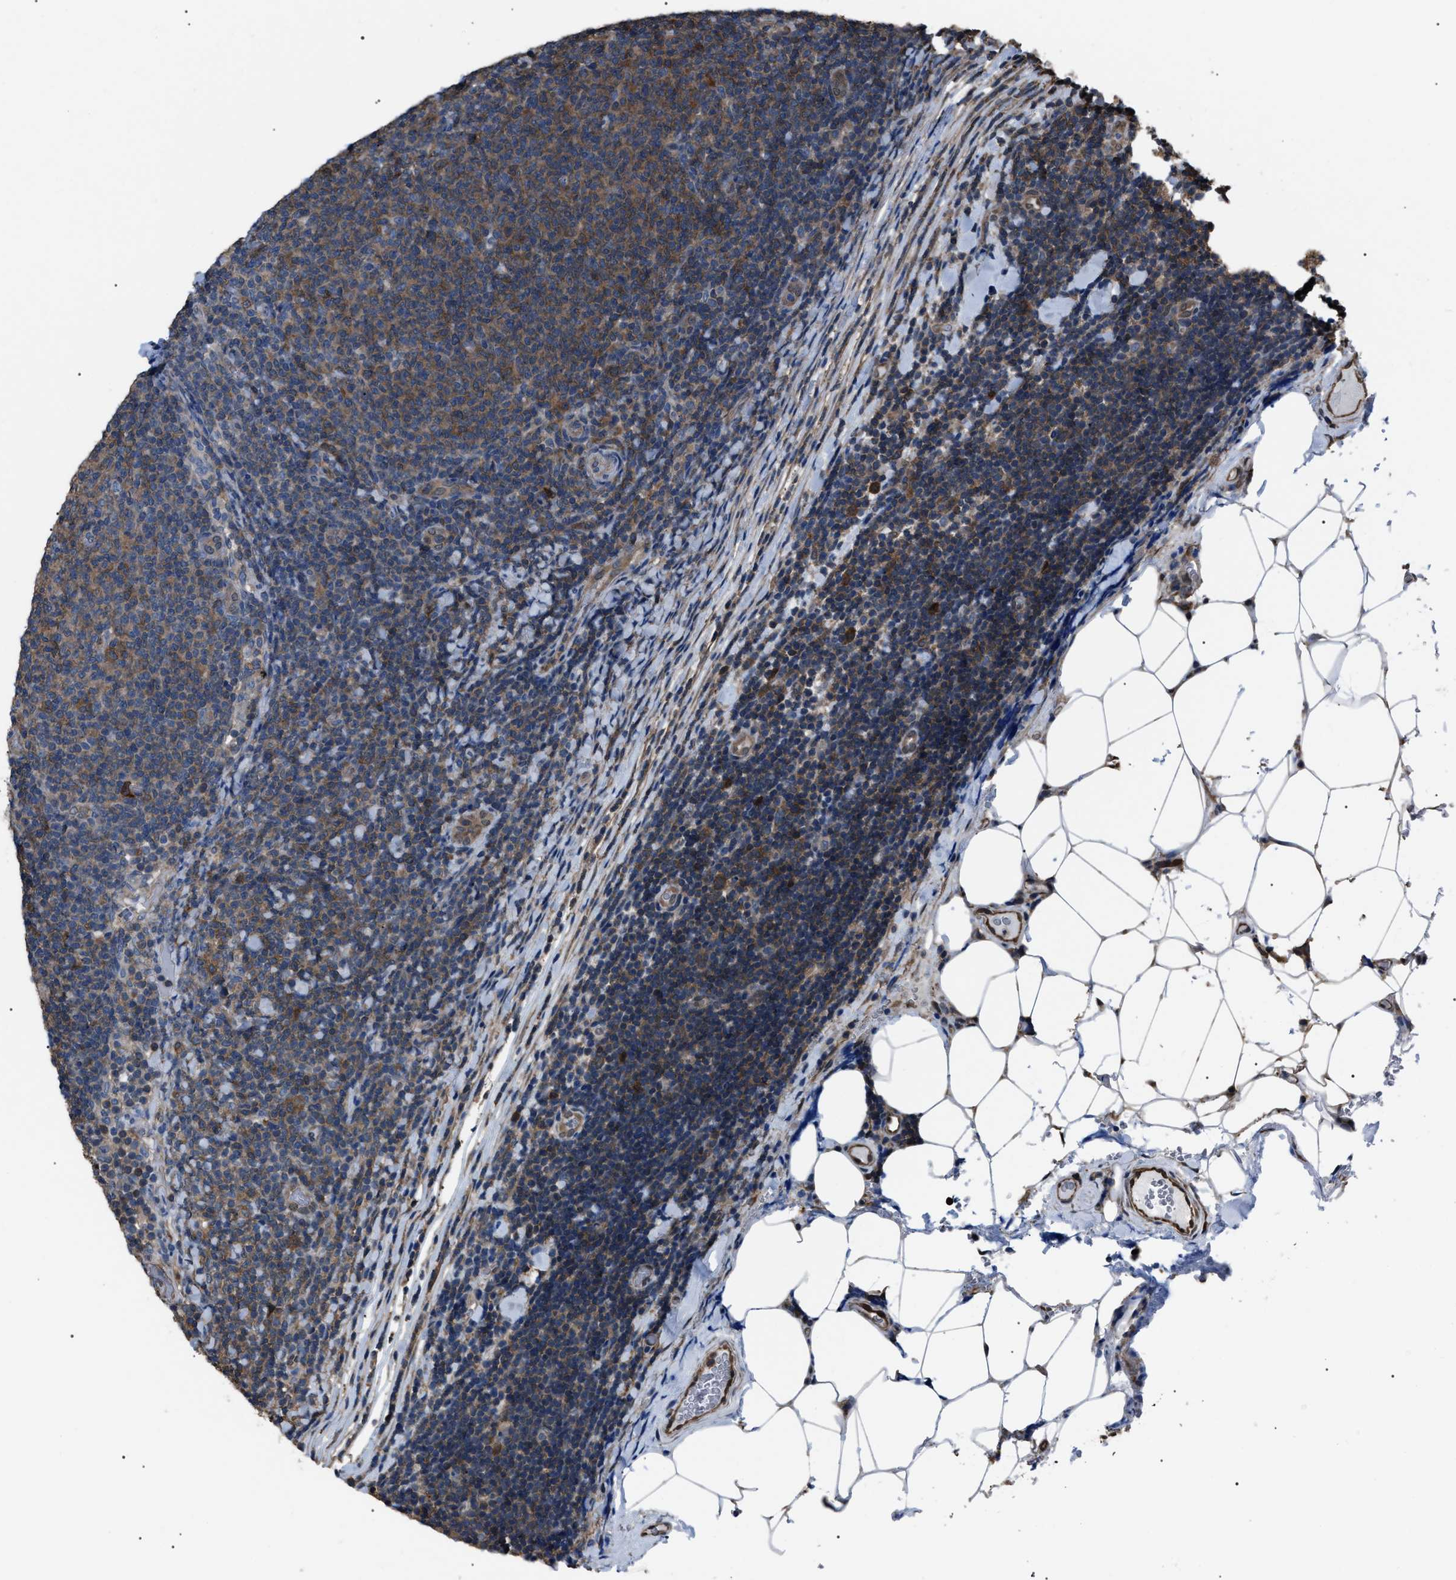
{"staining": {"intensity": "moderate", "quantity": "25%-75%", "location": "cytoplasmic/membranous"}, "tissue": "lymphoma", "cell_type": "Tumor cells", "image_type": "cancer", "snomed": [{"axis": "morphology", "description": "Malignant lymphoma, non-Hodgkin's type, Low grade"}, {"axis": "topography", "description": "Lymph node"}], "caption": "IHC staining of low-grade malignant lymphoma, non-Hodgkin's type, which shows medium levels of moderate cytoplasmic/membranous expression in about 25%-75% of tumor cells indicating moderate cytoplasmic/membranous protein expression. The staining was performed using DAB (3,3'-diaminobenzidine) (brown) for protein detection and nuclei were counterstained in hematoxylin (blue).", "gene": "PDCD5", "patient": {"sex": "male", "age": 66}}